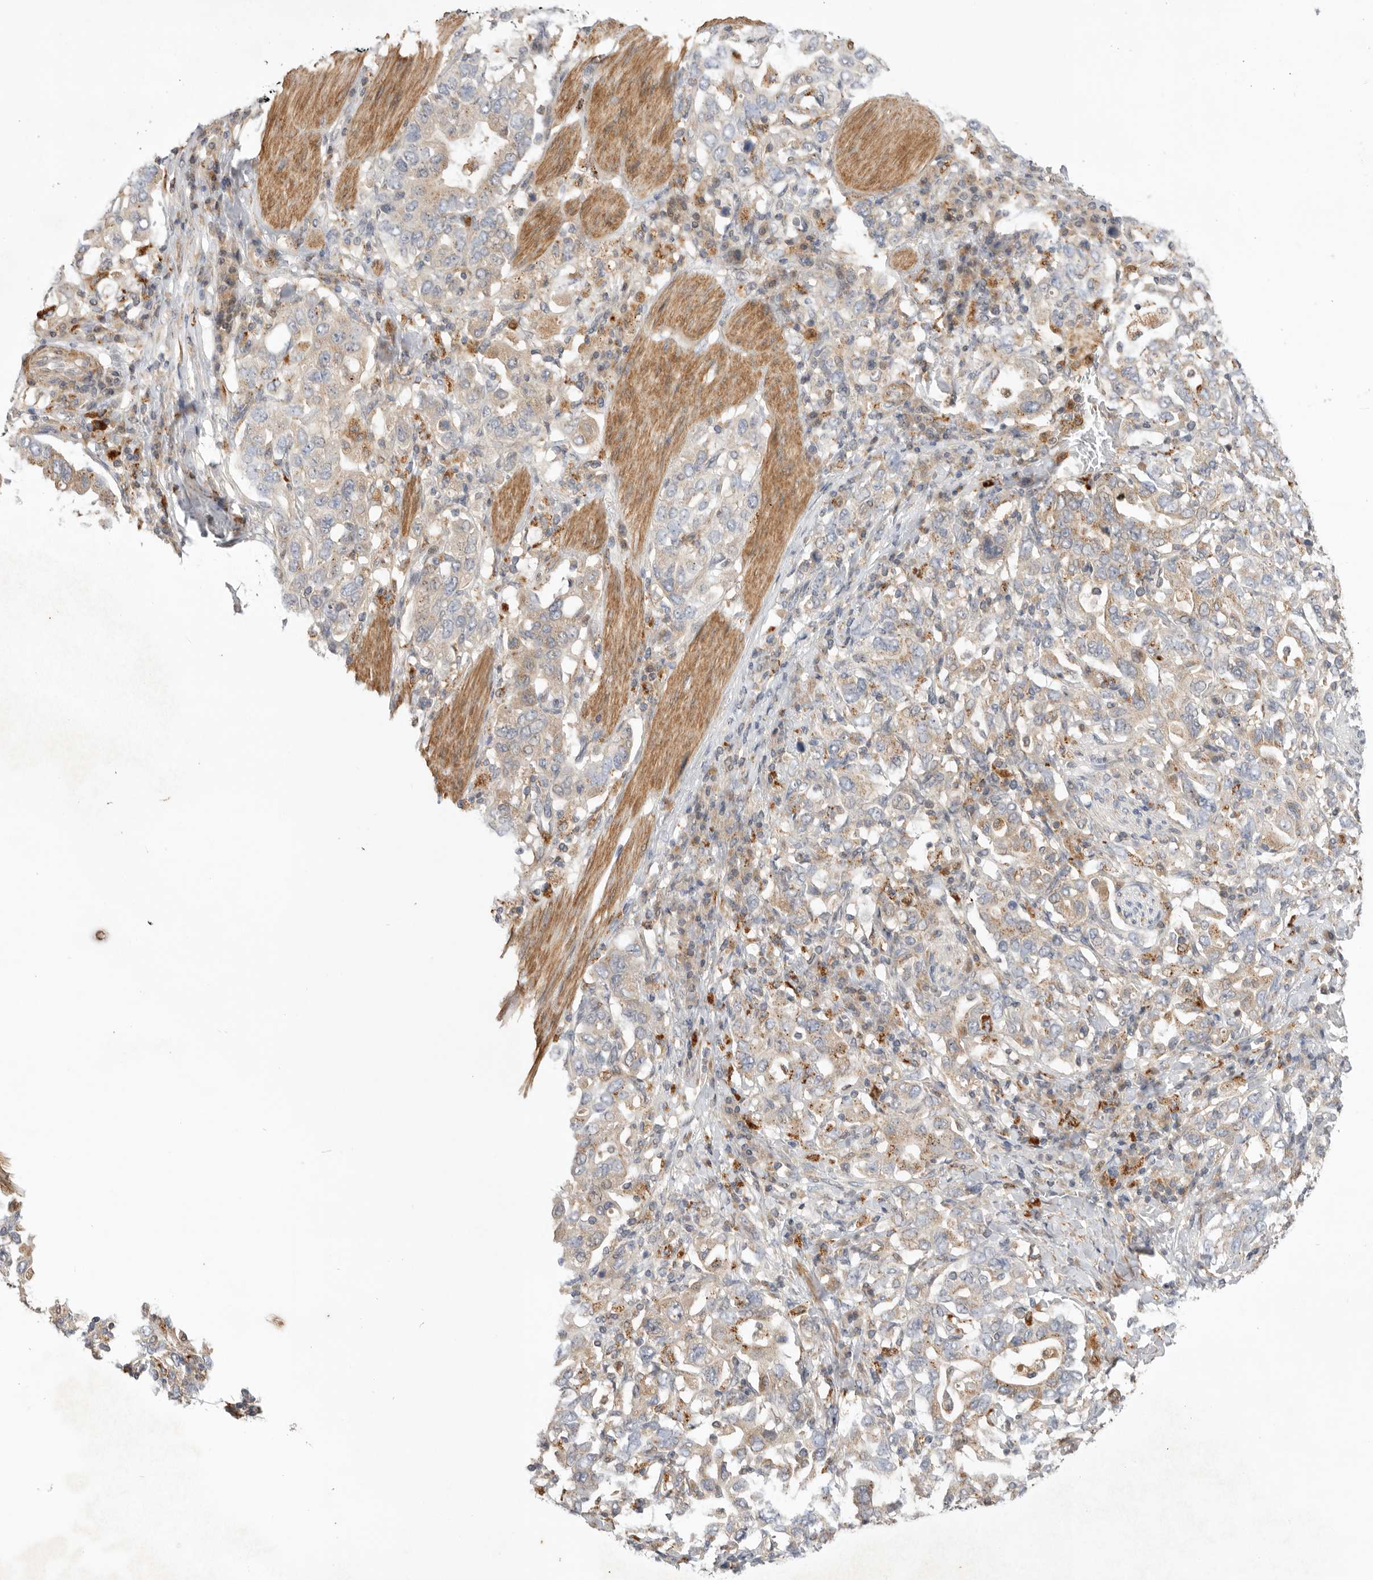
{"staining": {"intensity": "weak", "quantity": "<25%", "location": "cytoplasmic/membranous"}, "tissue": "stomach cancer", "cell_type": "Tumor cells", "image_type": "cancer", "snomed": [{"axis": "morphology", "description": "Adenocarcinoma, NOS"}, {"axis": "topography", "description": "Stomach, upper"}], "caption": "Immunohistochemistry photomicrograph of neoplastic tissue: human stomach cancer stained with DAB shows no significant protein positivity in tumor cells.", "gene": "GNE", "patient": {"sex": "male", "age": 62}}